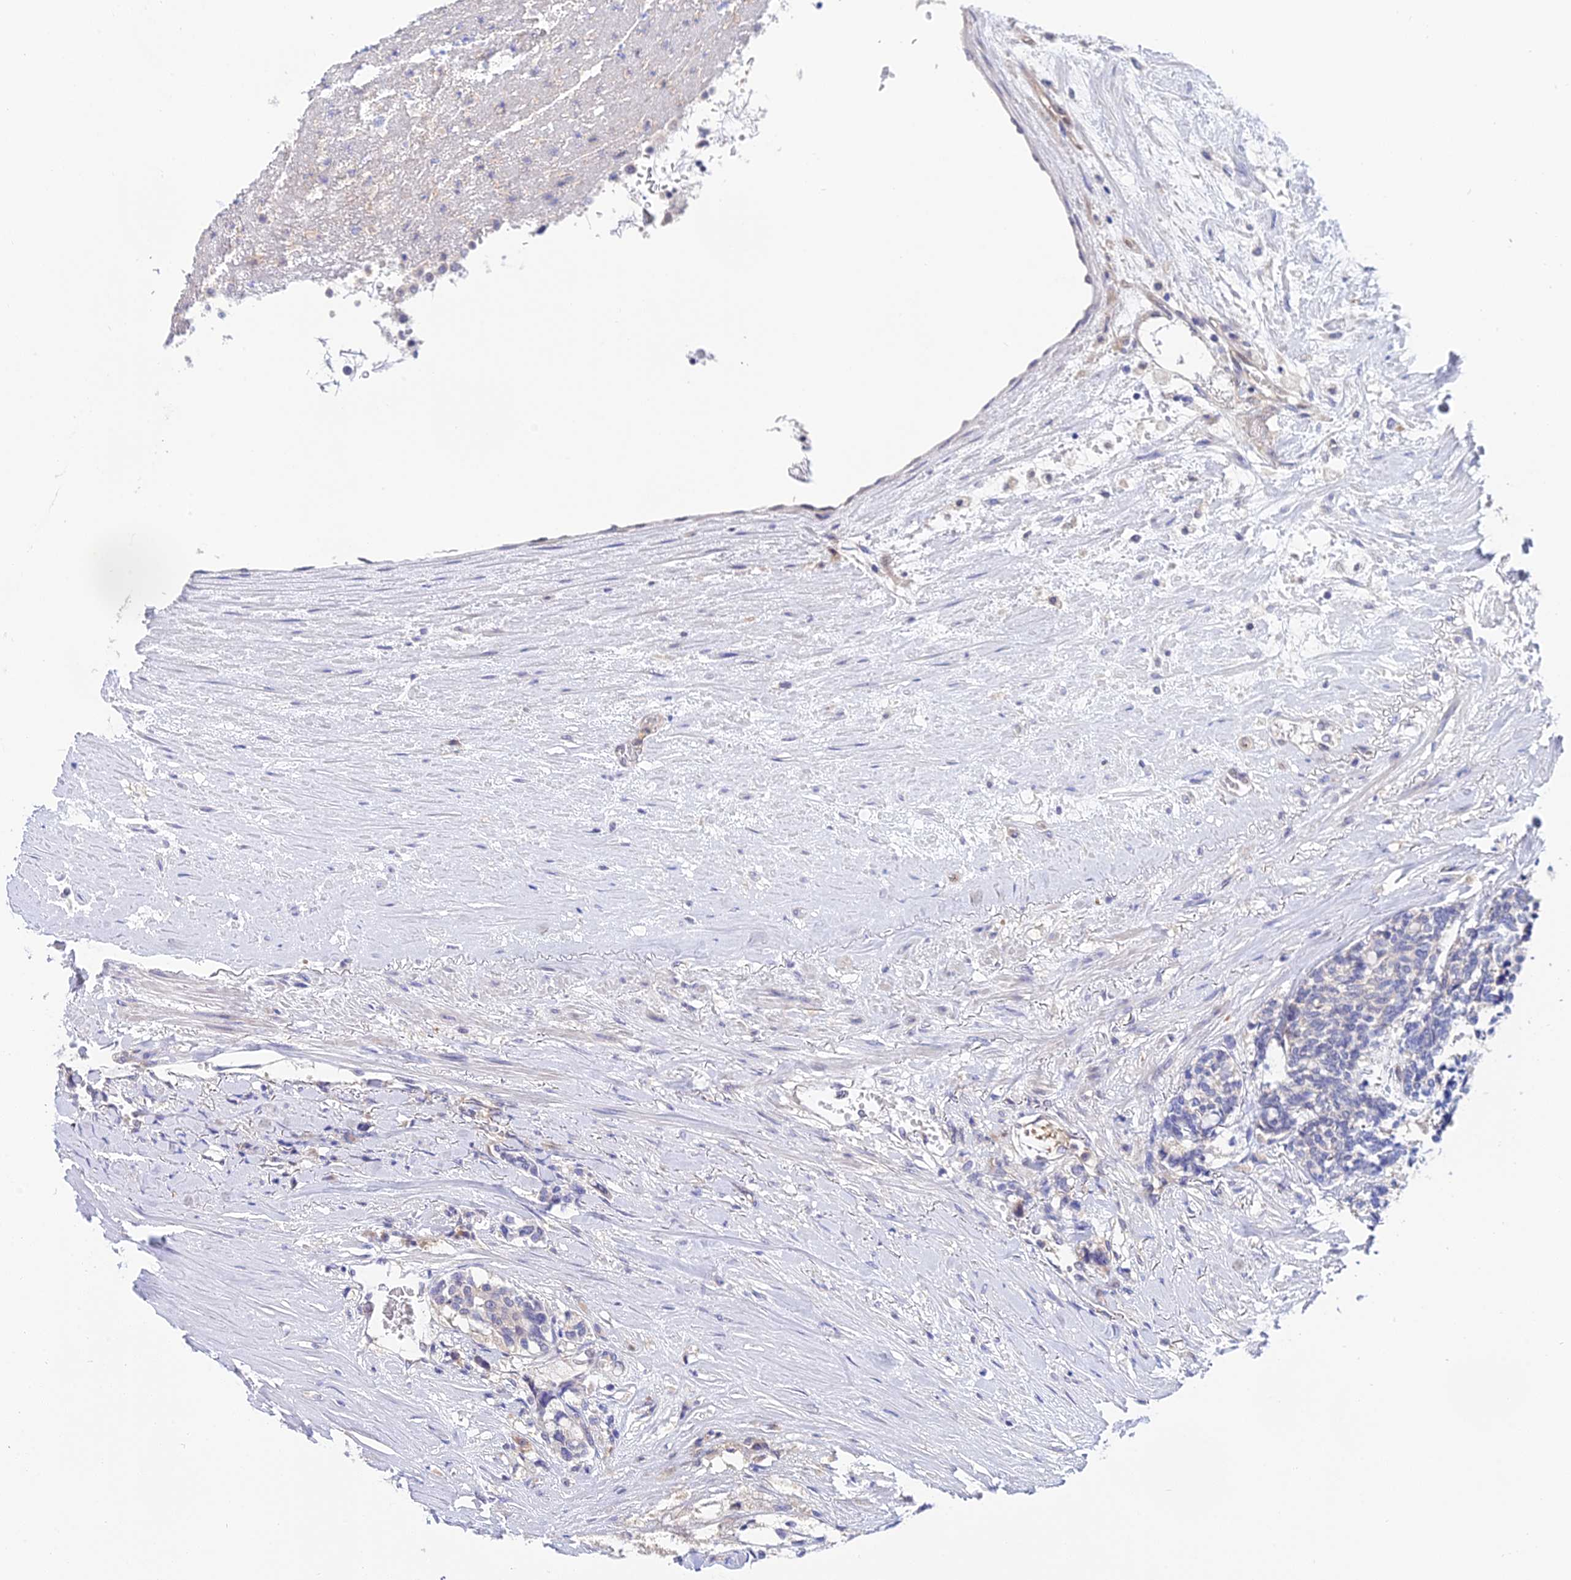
{"staining": {"intensity": "negative", "quantity": "none", "location": "none"}, "tissue": "carcinoid", "cell_type": "Tumor cells", "image_type": "cancer", "snomed": [{"axis": "morphology", "description": "Carcinoid, malignant, NOS"}, {"axis": "topography", "description": "Pancreas"}], "caption": "This is an immunohistochemistry micrograph of malignant carcinoid. There is no staining in tumor cells.", "gene": "PPP2R2C", "patient": {"sex": "female", "age": 54}}